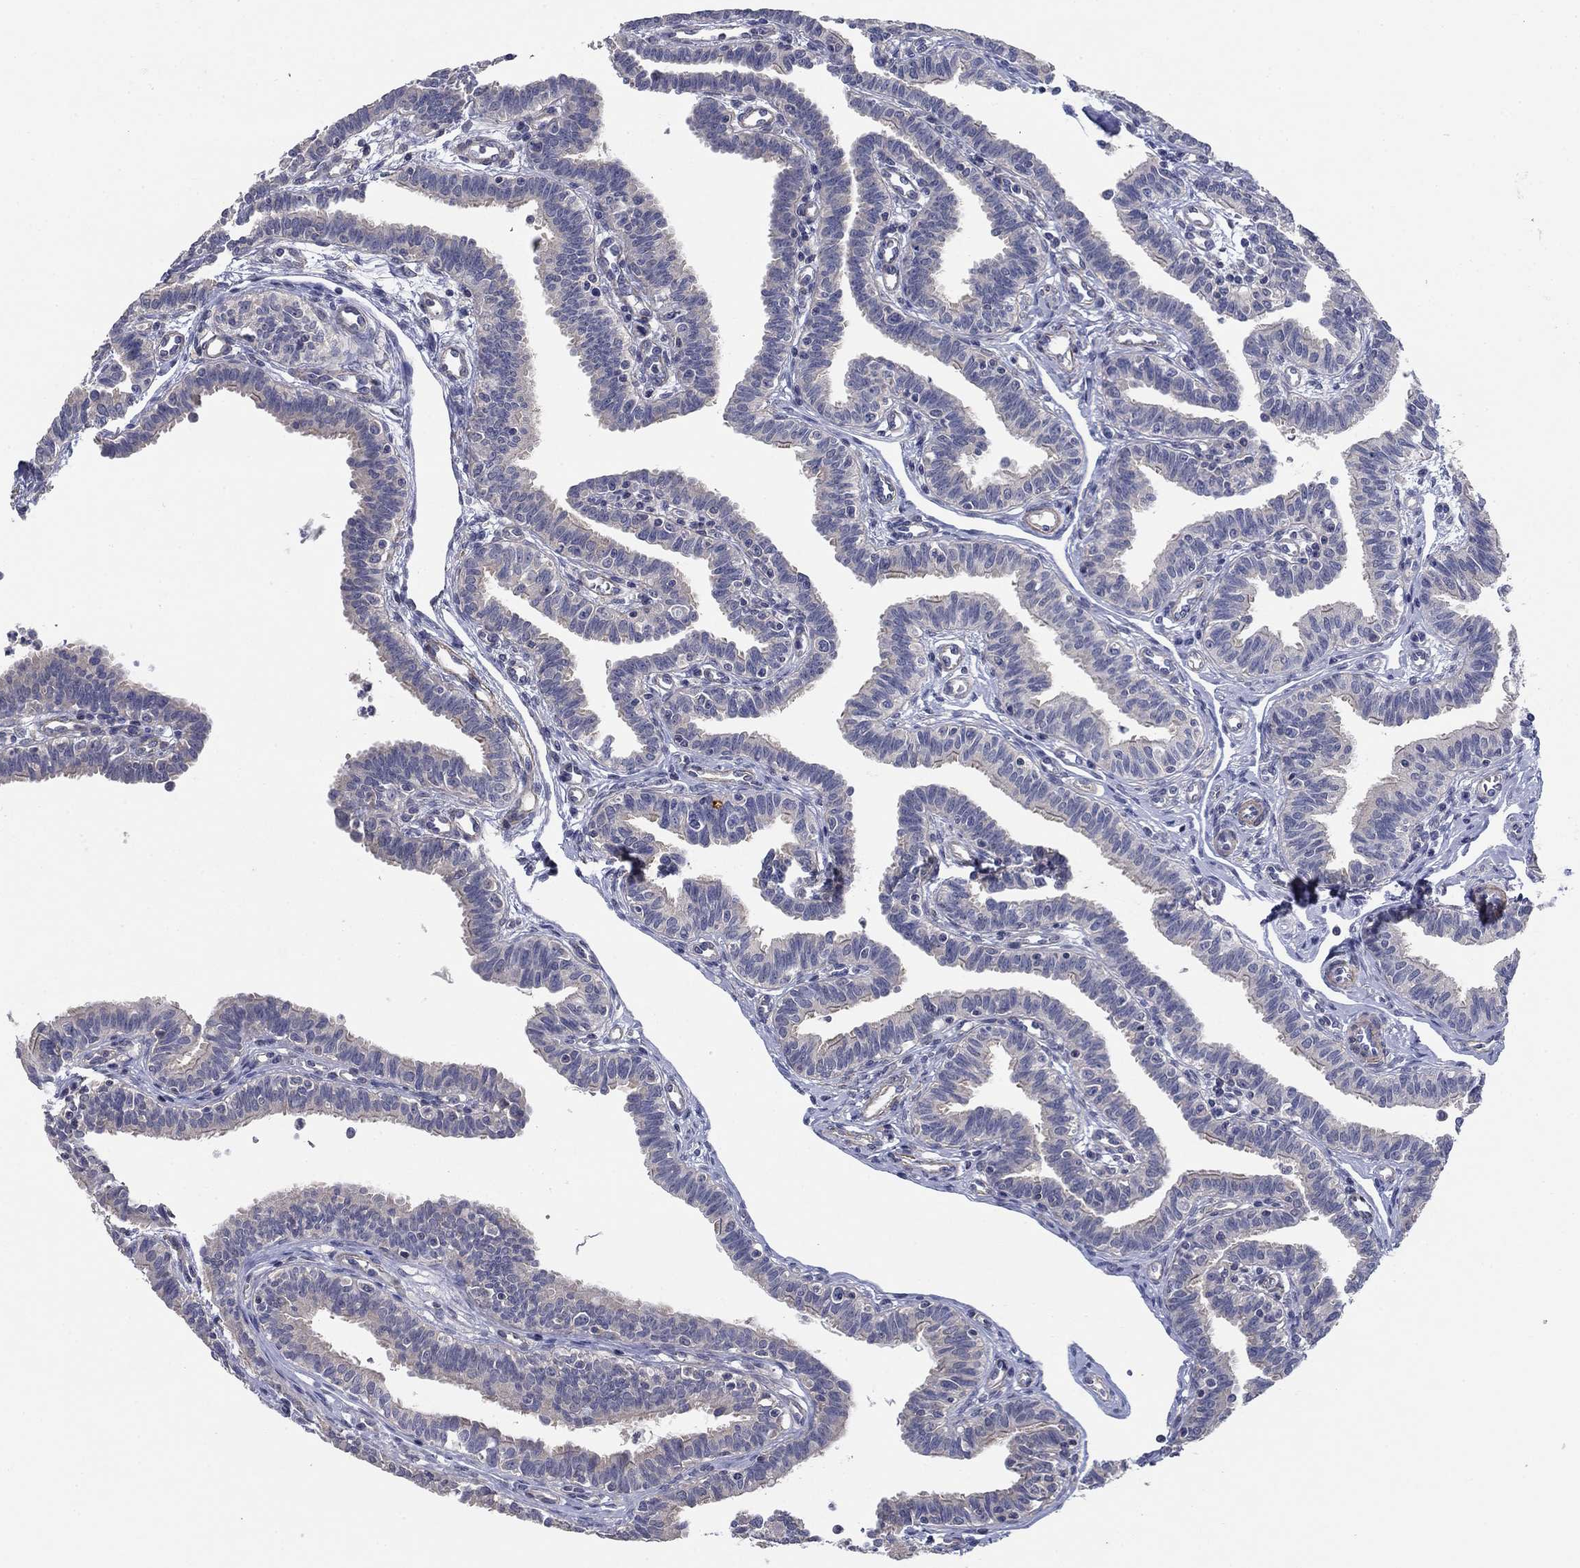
{"staining": {"intensity": "negative", "quantity": "none", "location": "none"}, "tissue": "fallopian tube", "cell_type": "Glandular cells", "image_type": "normal", "snomed": [{"axis": "morphology", "description": "Normal tissue, NOS"}, {"axis": "topography", "description": "Fallopian tube"}], "caption": "DAB immunohistochemical staining of normal fallopian tube shows no significant staining in glandular cells.", "gene": "GRK7", "patient": {"sex": "female", "age": 36}}